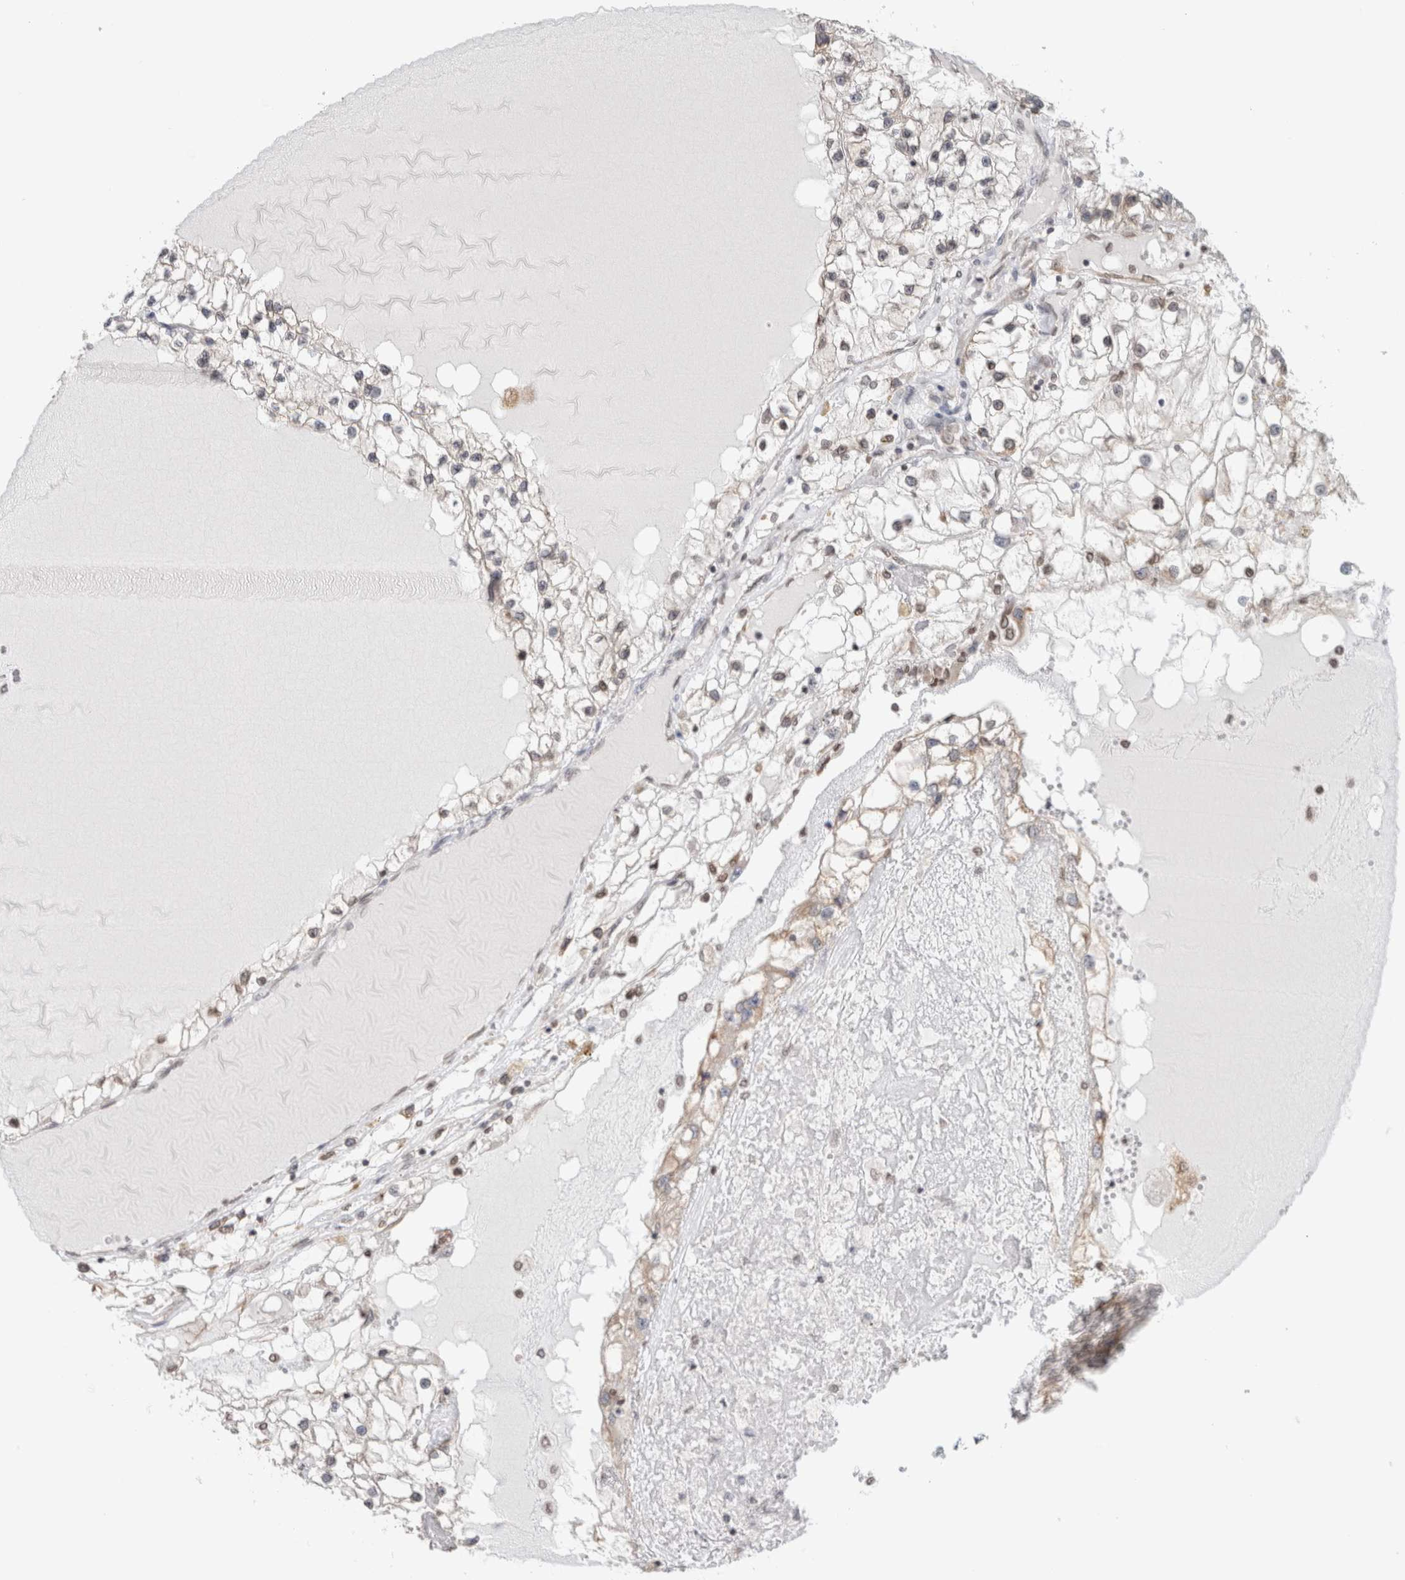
{"staining": {"intensity": "negative", "quantity": "none", "location": "none"}, "tissue": "renal cancer", "cell_type": "Tumor cells", "image_type": "cancer", "snomed": [{"axis": "morphology", "description": "Adenocarcinoma, NOS"}, {"axis": "topography", "description": "Kidney"}], "caption": "This is a histopathology image of immunohistochemistry (IHC) staining of renal cancer (adenocarcinoma), which shows no staining in tumor cells. The staining is performed using DAB (3,3'-diaminobenzidine) brown chromogen with nuclei counter-stained in using hematoxylin.", "gene": "RBMX2", "patient": {"sex": "male", "age": 68}}